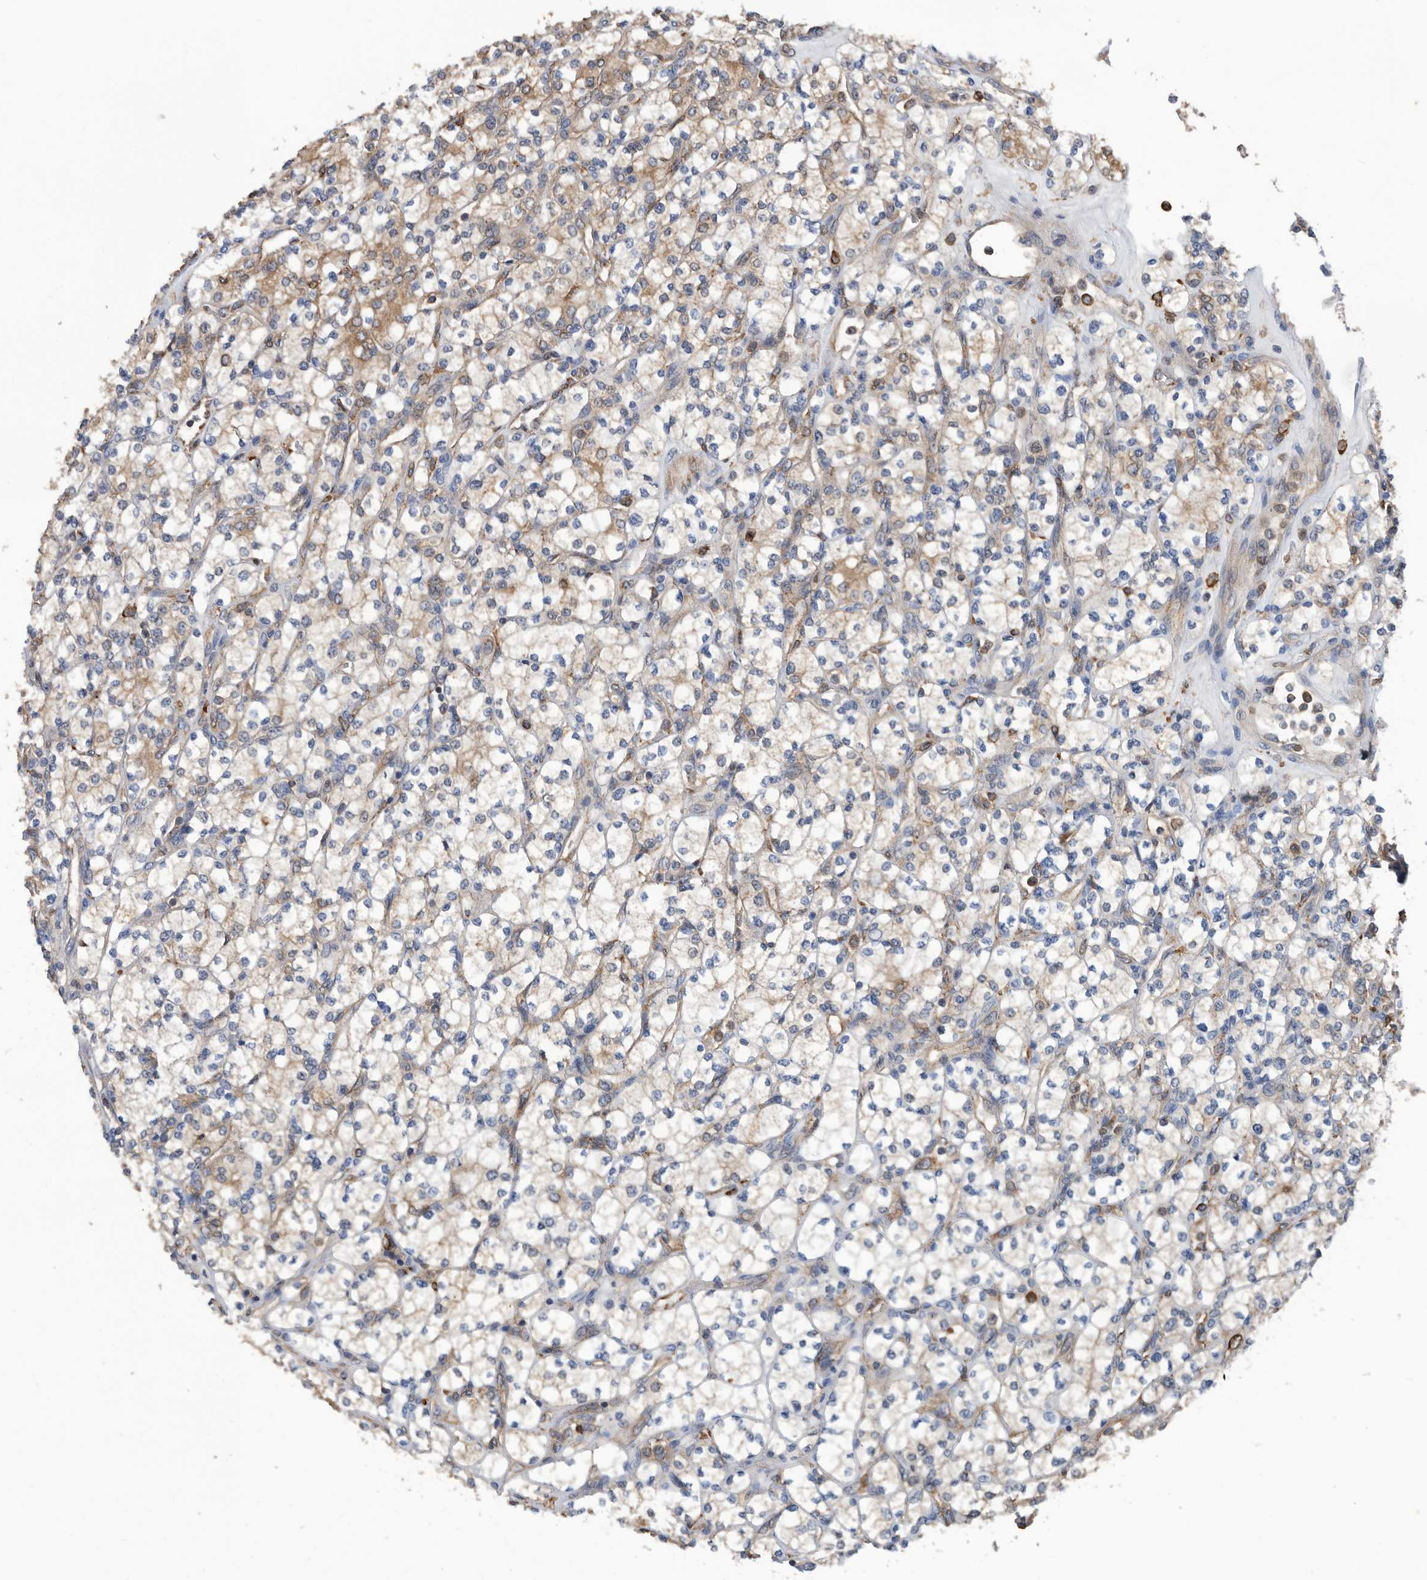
{"staining": {"intensity": "weak", "quantity": "25%-75%", "location": "cytoplasmic/membranous"}, "tissue": "renal cancer", "cell_type": "Tumor cells", "image_type": "cancer", "snomed": [{"axis": "morphology", "description": "Adenocarcinoma, NOS"}, {"axis": "topography", "description": "Kidney"}], "caption": "Immunohistochemical staining of human renal cancer (adenocarcinoma) shows low levels of weak cytoplasmic/membranous protein positivity in about 25%-75% of tumor cells. (brown staining indicates protein expression, while blue staining denotes nuclei).", "gene": "ATAD2", "patient": {"sex": "male", "age": 77}}